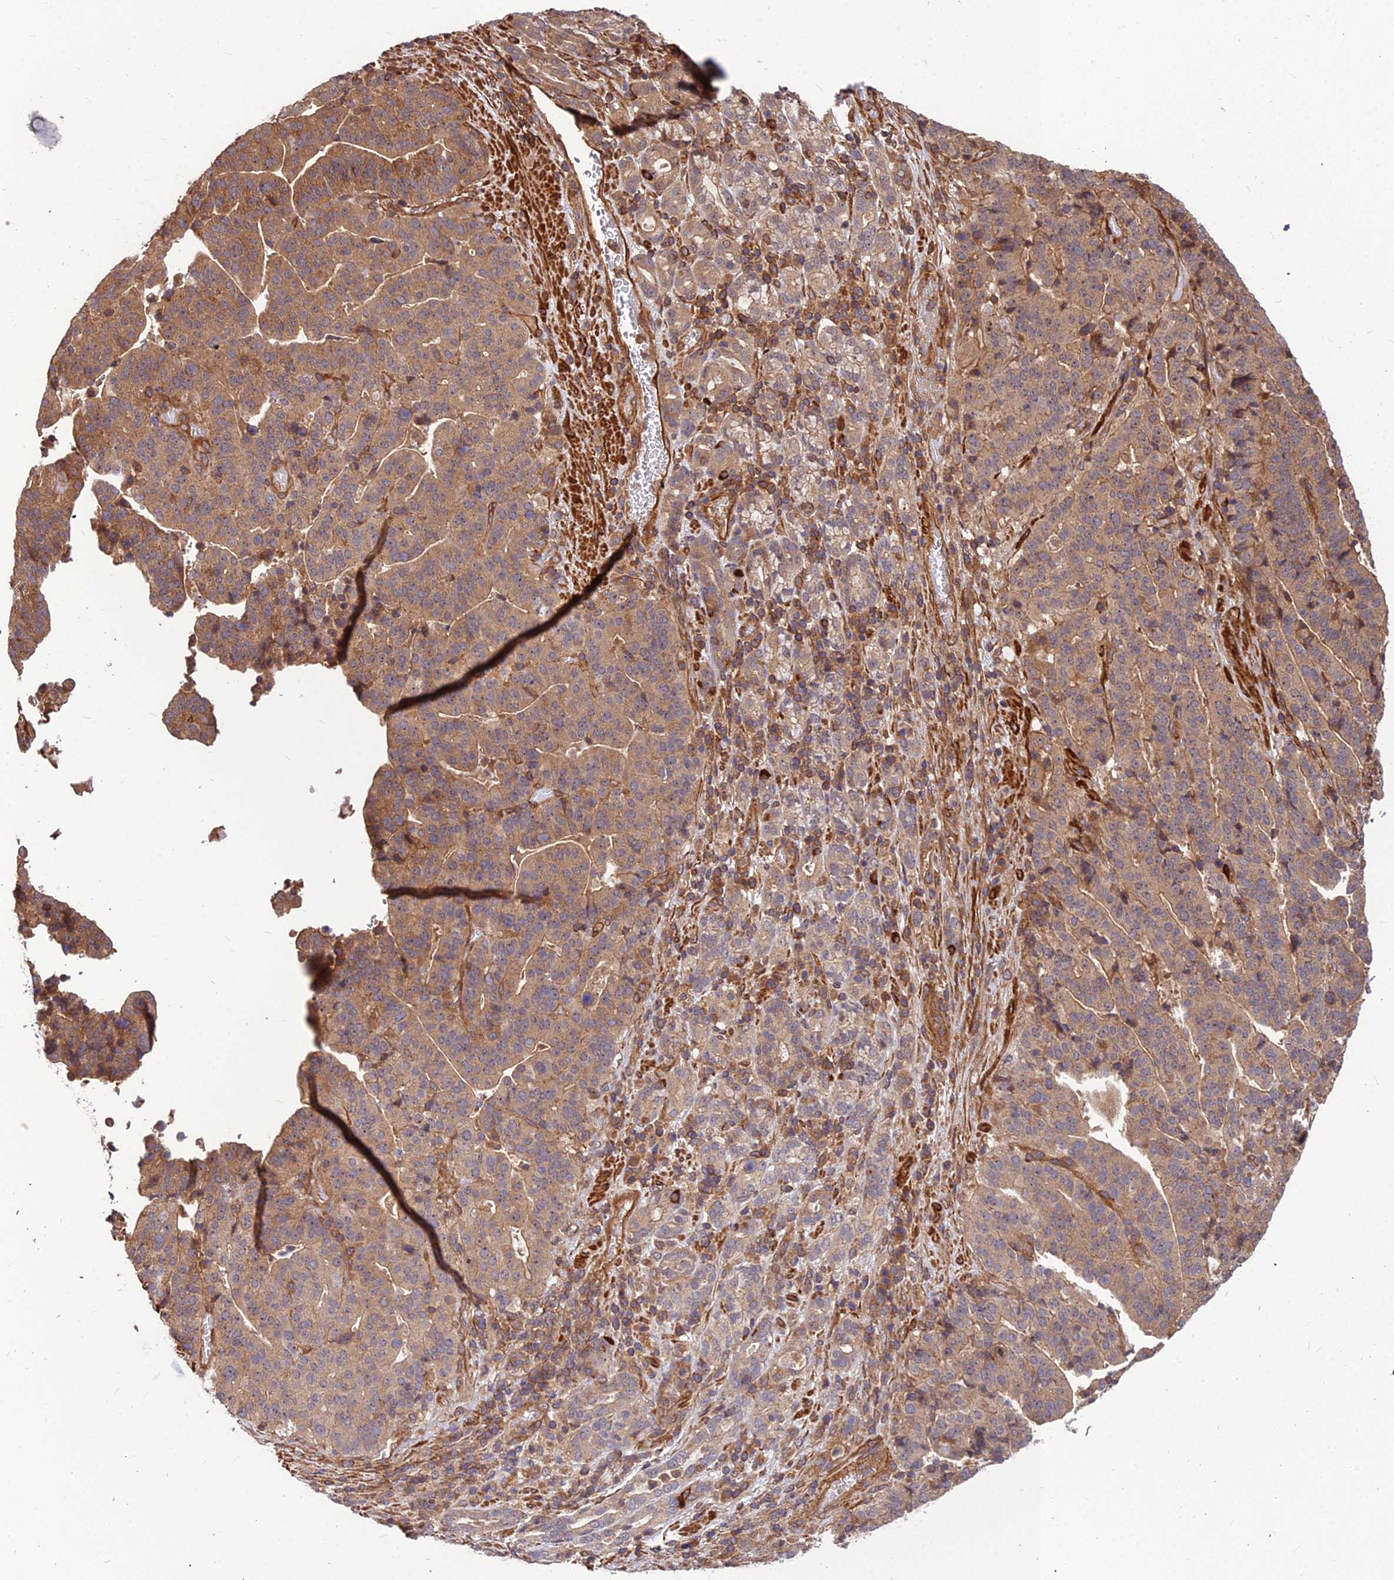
{"staining": {"intensity": "moderate", "quantity": ">75%", "location": "cytoplasmic/membranous"}, "tissue": "stomach cancer", "cell_type": "Tumor cells", "image_type": "cancer", "snomed": [{"axis": "morphology", "description": "Adenocarcinoma, NOS"}, {"axis": "topography", "description": "Stomach"}], "caption": "An immunohistochemistry (IHC) micrograph of neoplastic tissue is shown. Protein staining in brown highlights moderate cytoplasmic/membranous positivity in stomach cancer within tumor cells.", "gene": "ZNF467", "patient": {"sex": "male", "age": 48}}